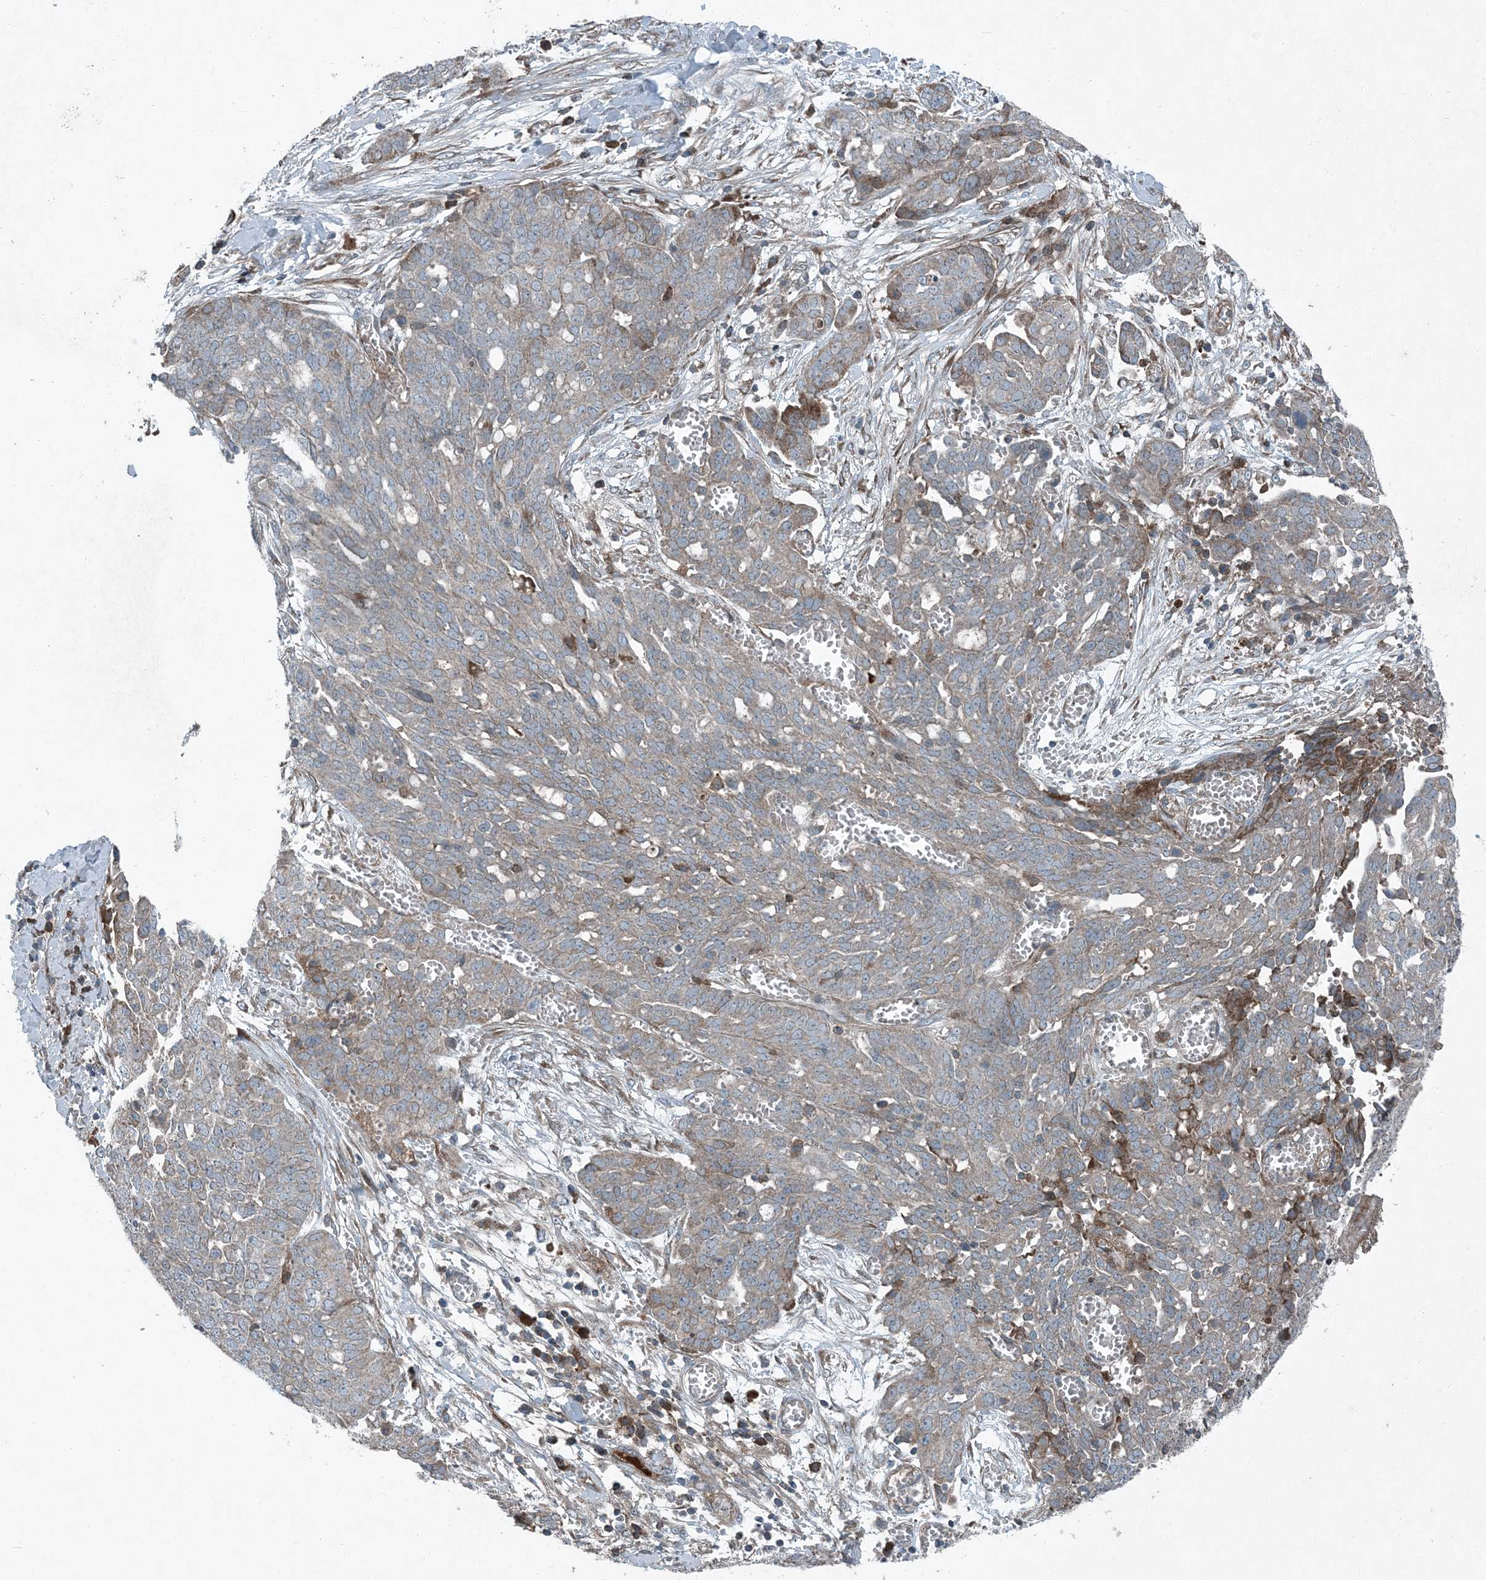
{"staining": {"intensity": "weak", "quantity": "<25%", "location": "cytoplasmic/membranous"}, "tissue": "ovarian cancer", "cell_type": "Tumor cells", "image_type": "cancer", "snomed": [{"axis": "morphology", "description": "Cystadenocarcinoma, serous, NOS"}, {"axis": "topography", "description": "Soft tissue"}, {"axis": "topography", "description": "Ovary"}], "caption": "High power microscopy image of an immunohistochemistry image of ovarian serous cystadenocarcinoma, revealing no significant positivity in tumor cells.", "gene": "APOM", "patient": {"sex": "female", "age": 57}}